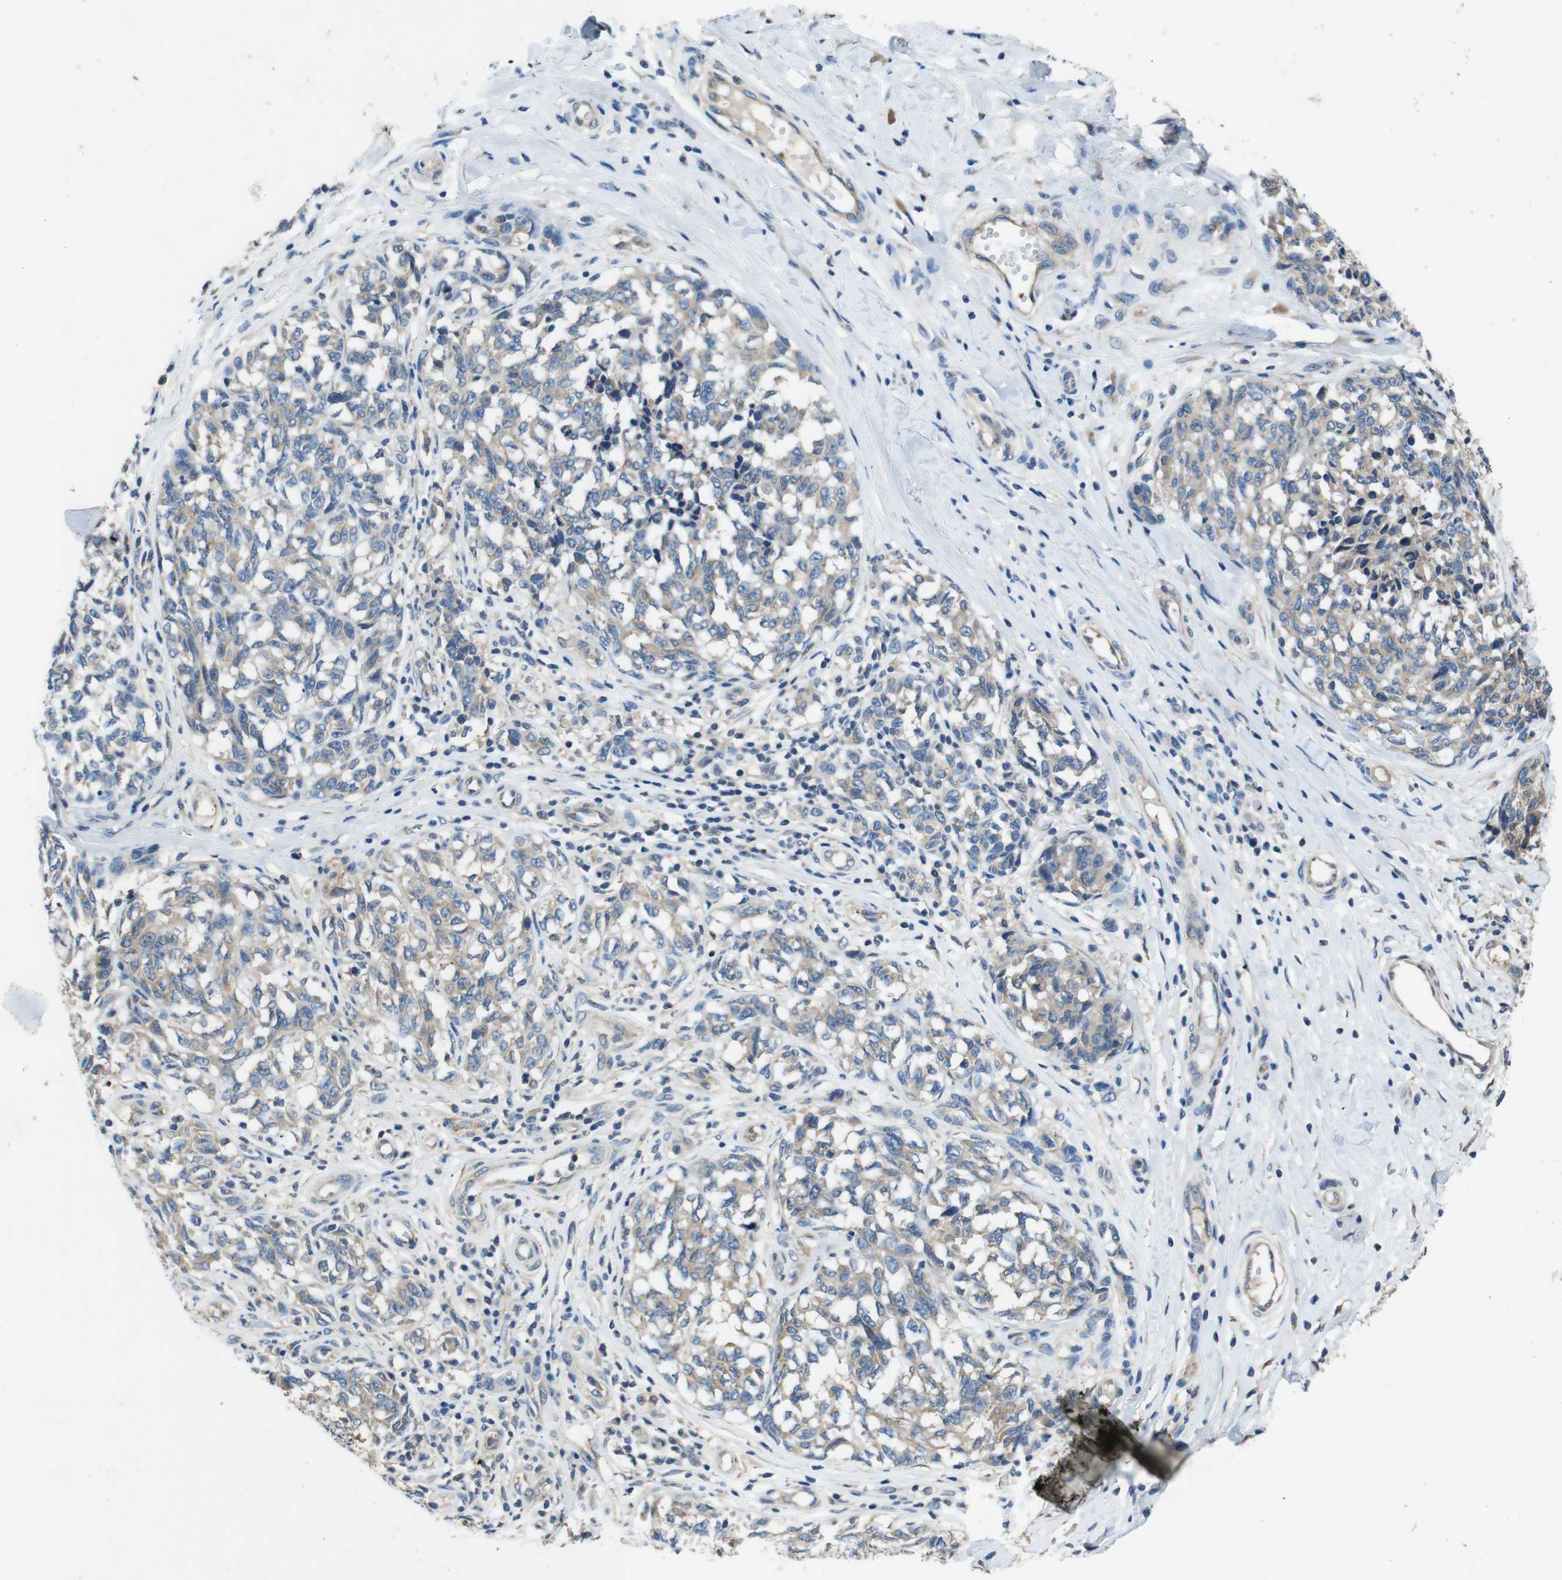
{"staining": {"intensity": "weak", "quantity": "<25%", "location": "cytoplasmic/membranous"}, "tissue": "melanoma", "cell_type": "Tumor cells", "image_type": "cancer", "snomed": [{"axis": "morphology", "description": "Malignant melanoma, NOS"}, {"axis": "topography", "description": "Skin"}], "caption": "IHC micrograph of neoplastic tissue: melanoma stained with DAB shows no significant protein expression in tumor cells.", "gene": "DCTN1", "patient": {"sex": "female", "age": 64}}